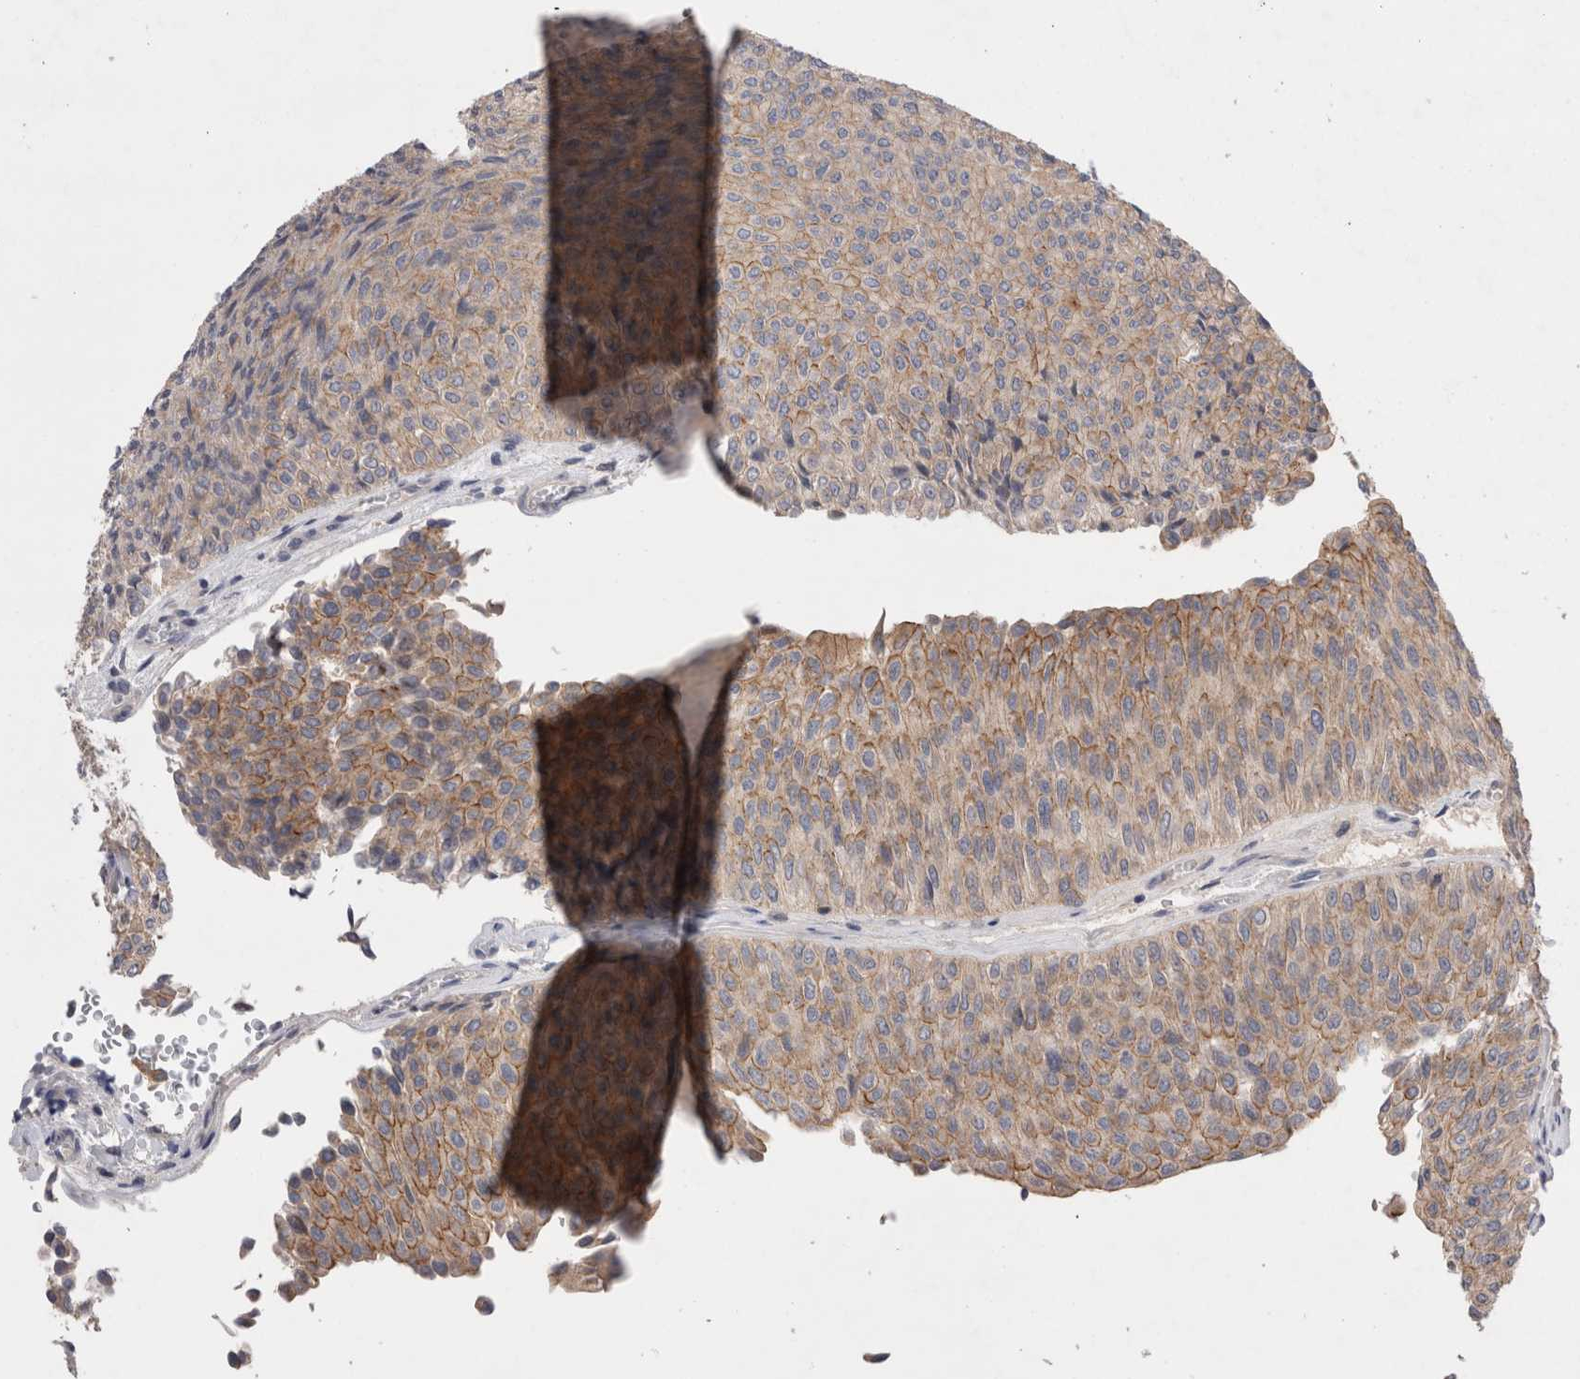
{"staining": {"intensity": "moderate", "quantity": ">75%", "location": "cytoplasmic/membranous"}, "tissue": "urothelial cancer", "cell_type": "Tumor cells", "image_type": "cancer", "snomed": [{"axis": "morphology", "description": "Urothelial carcinoma, Low grade"}, {"axis": "topography", "description": "Urinary bladder"}], "caption": "Urothelial cancer stained for a protein demonstrates moderate cytoplasmic/membranous positivity in tumor cells.", "gene": "OTOR", "patient": {"sex": "male", "age": 78}}